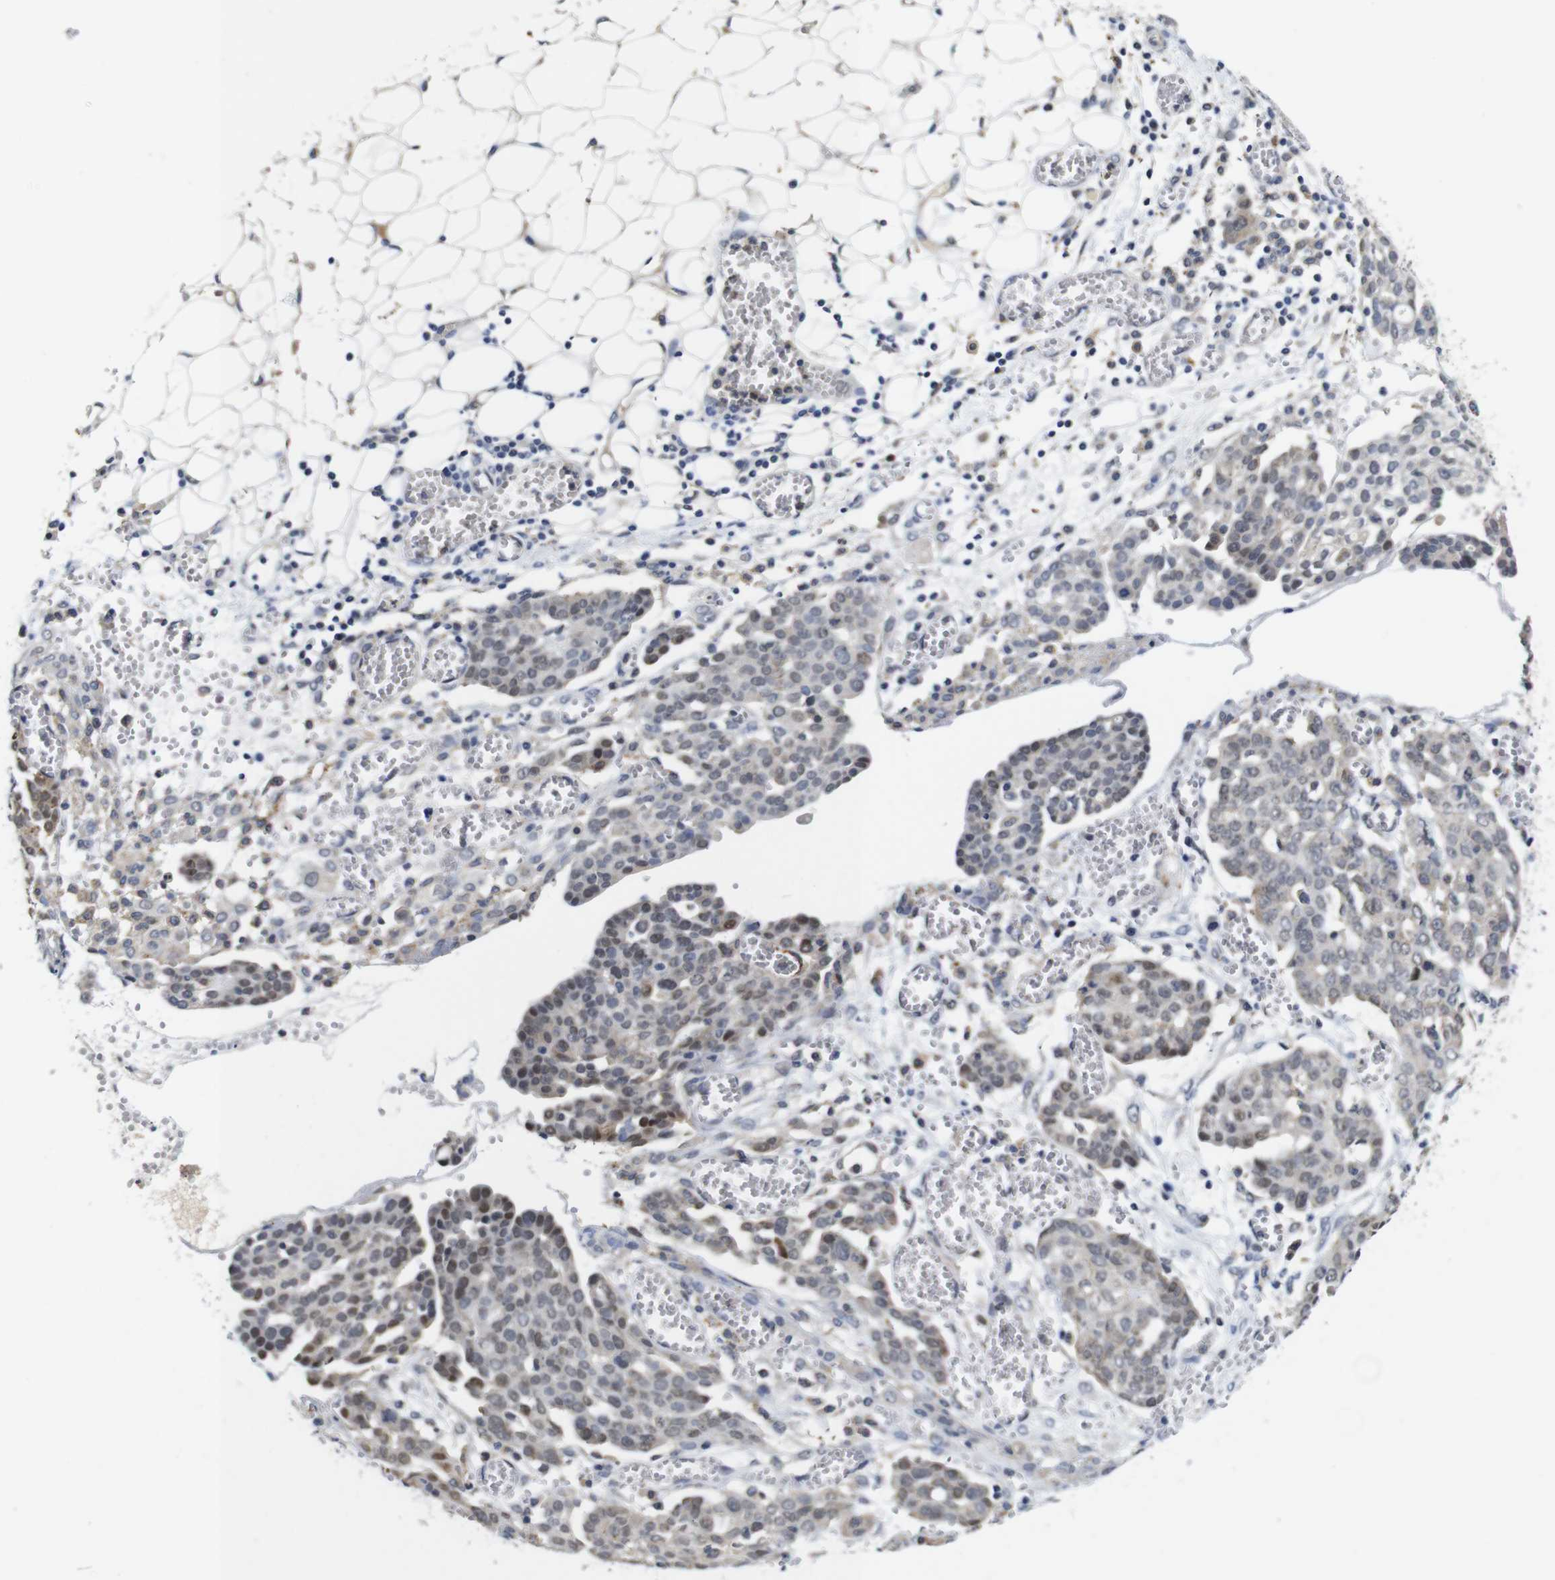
{"staining": {"intensity": "moderate", "quantity": "<25%", "location": "nuclear"}, "tissue": "ovarian cancer", "cell_type": "Tumor cells", "image_type": "cancer", "snomed": [{"axis": "morphology", "description": "Cystadenocarcinoma, serous, NOS"}, {"axis": "topography", "description": "Soft tissue"}, {"axis": "topography", "description": "Ovary"}], "caption": "The micrograph demonstrates immunohistochemical staining of ovarian cancer. There is moderate nuclear staining is seen in about <25% of tumor cells.", "gene": "FURIN", "patient": {"sex": "female", "age": 57}}